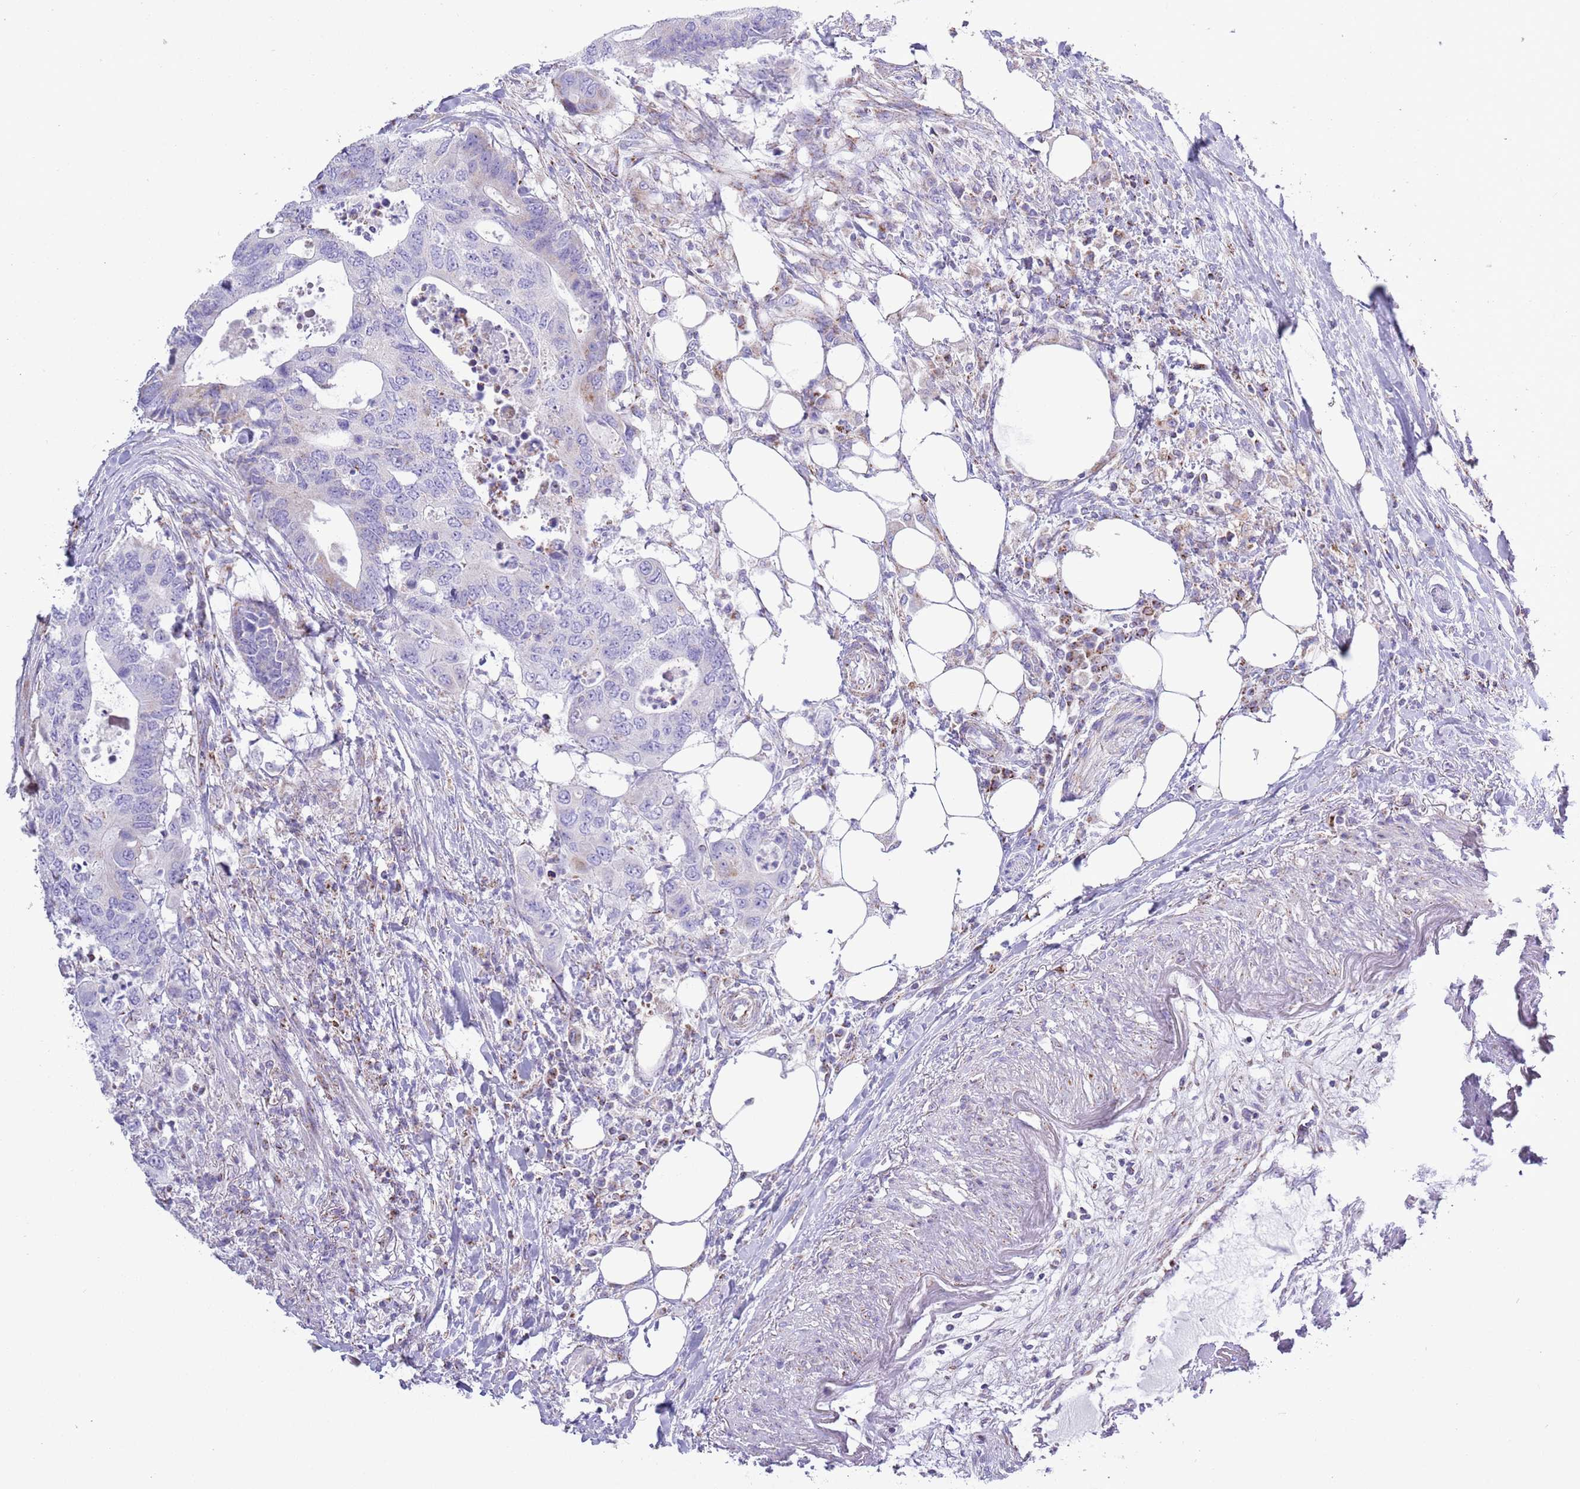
{"staining": {"intensity": "negative", "quantity": "none", "location": "none"}, "tissue": "colorectal cancer", "cell_type": "Tumor cells", "image_type": "cancer", "snomed": [{"axis": "morphology", "description": "Adenocarcinoma, NOS"}, {"axis": "topography", "description": "Colon"}], "caption": "This is an immunohistochemistry (IHC) photomicrograph of colorectal cancer. There is no expression in tumor cells.", "gene": "ATP6V1B1", "patient": {"sex": "male", "age": 71}}